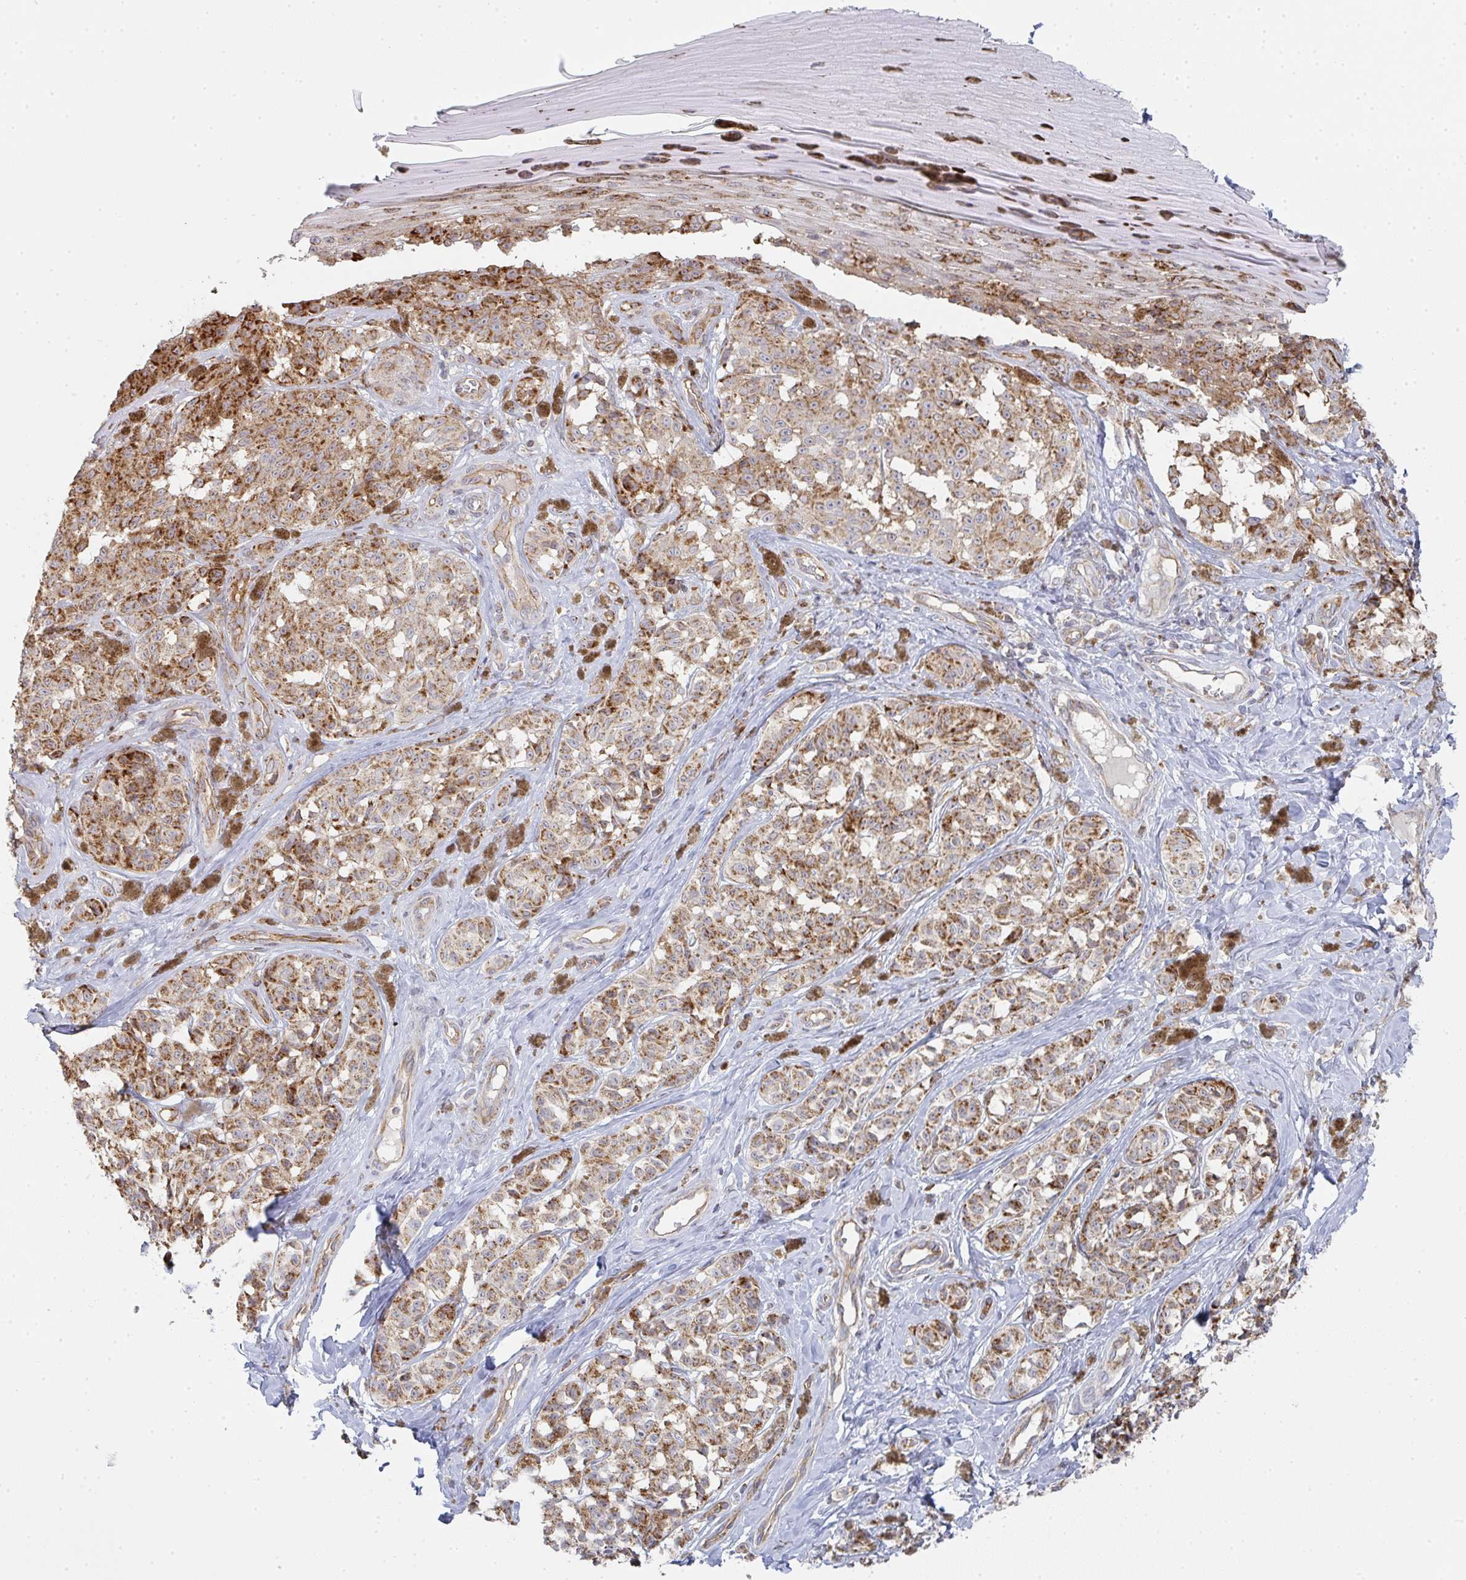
{"staining": {"intensity": "strong", "quantity": ">75%", "location": "cytoplasmic/membranous"}, "tissue": "melanoma", "cell_type": "Tumor cells", "image_type": "cancer", "snomed": [{"axis": "morphology", "description": "Malignant melanoma, NOS"}, {"axis": "topography", "description": "Skin"}], "caption": "Melanoma stained with a brown dye exhibits strong cytoplasmic/membranous positive staining in about >75% of tumor cells.", "gene": "ZNF526", "patient": {"sex": "female", "age": 65}}